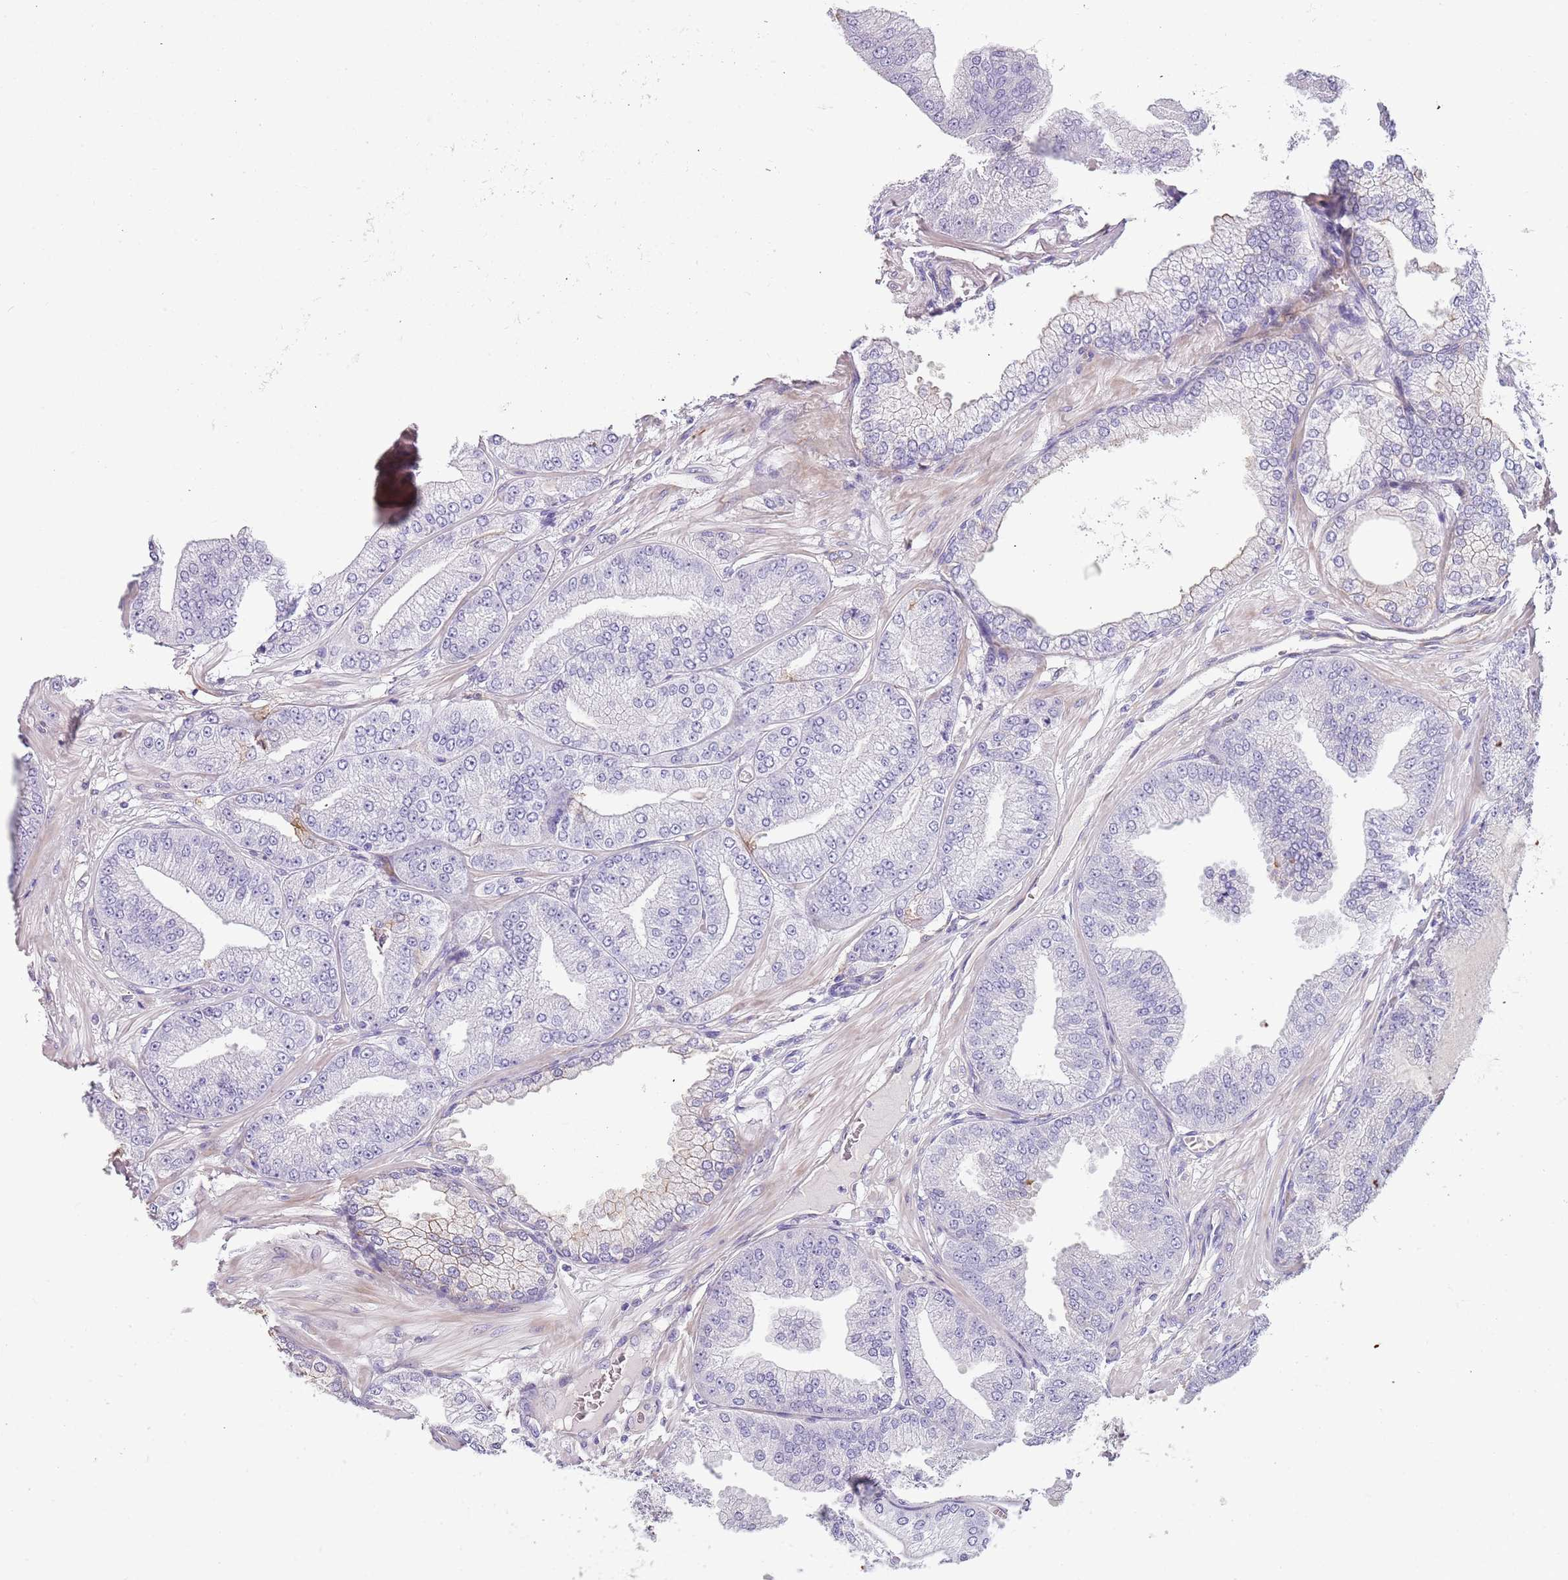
{"staining": {"intensity": "negative", "quantity": "none", "location": "none"}, "tissue": "prostate cancer", "cell_type": "Tumor cells", "image_type": "cancer", "snomed": [{"axis": "morphology", "description": "Adenocarcinoma, Low grade"}, {"axis": "topography", "description": "Prostate"}], "caption": "Immunohistochemistry histopathology image of neoplastic tissue: prostate cancer (low-grade adenocarcinoma) stained with DAB (3,3'-diaminobenzidine) shows no significant protein expression in tumor cells.", "gene": "NBPF3", "patient": {"sex": "male", "age": 55}}